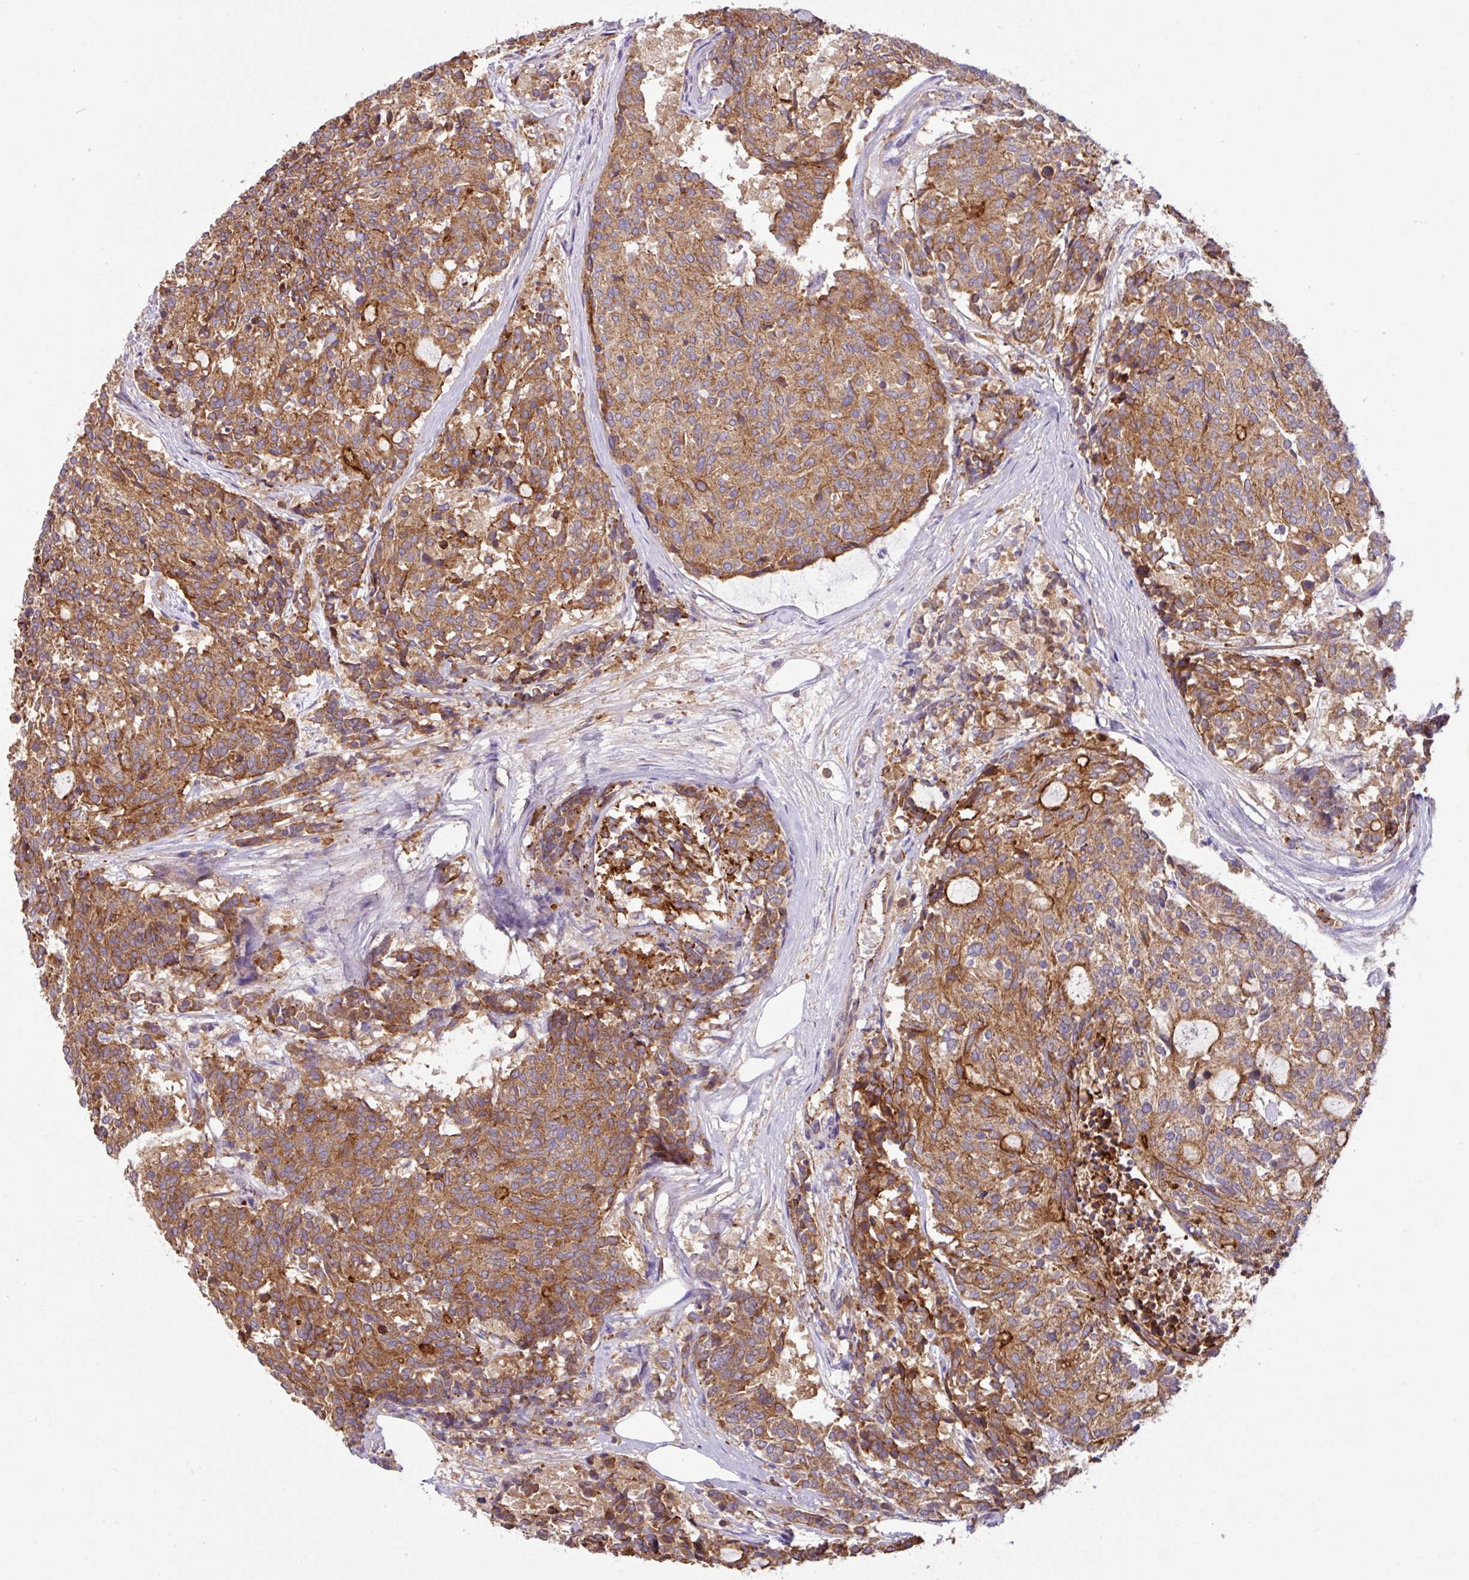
{"staining": {"intensity": "moderate", "quantity": ">75%", "location": "cytoplasmic/membranous"}, "tissue": "carcinoid", "cell_type": "Tumor cells", "image_type": "cancer", "snomed": [{"axis": "morphology", "description": "Carcinoid, malignant, NOS"}, {"axis": "topography", "description": "Pancreas"}], "caption": "Immunohistochemistry (DAB (3,3'-diaminobenzidine)) staining of carcinoid (malignant) shows moderate cytoplasmic/membranous protein expression in approximately >75% of tumor cells.", "gene": "LRRC53", "patient": {"sex": "female", "age": 54}}